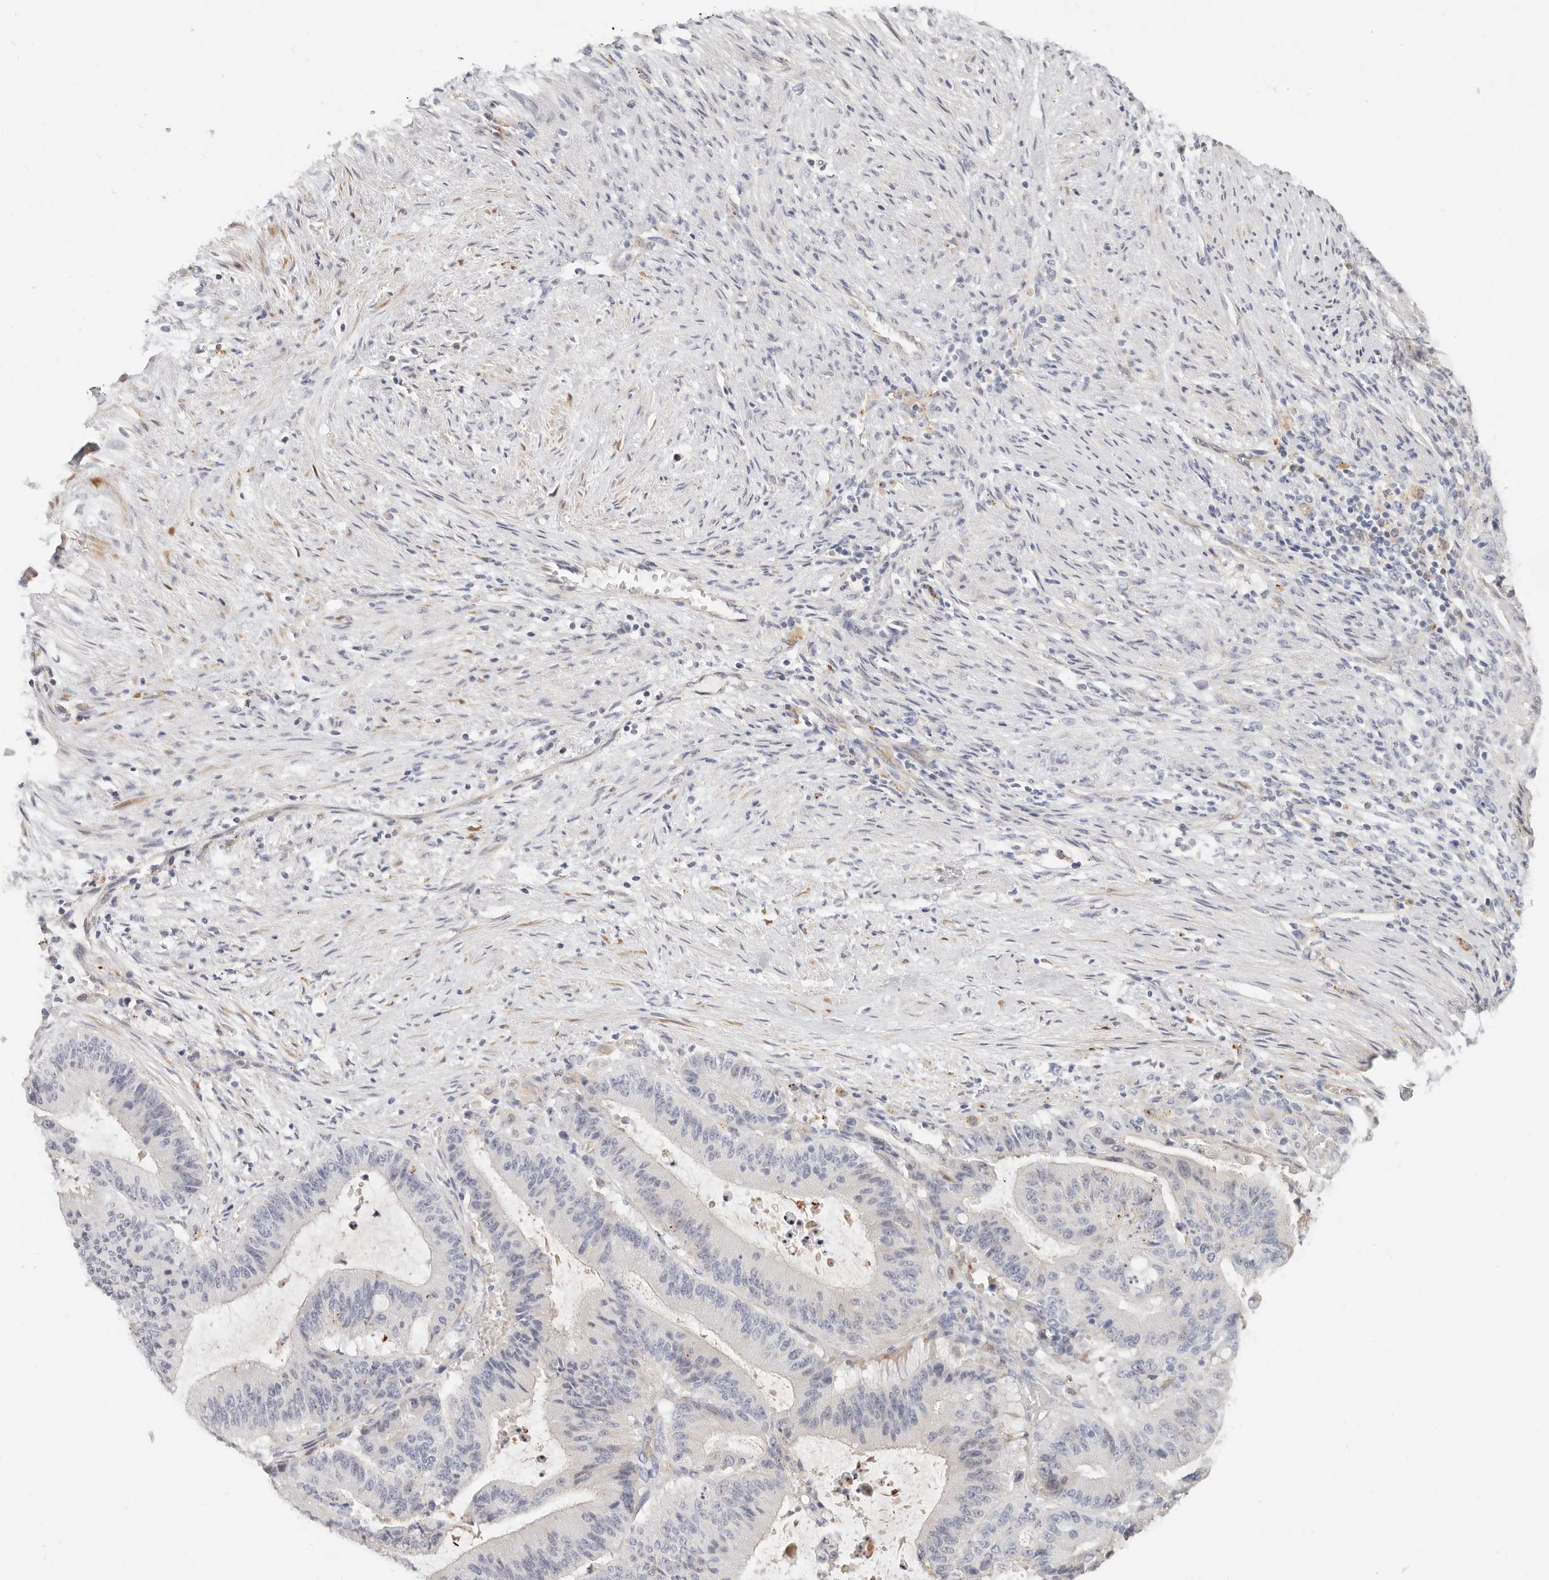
{"staining": {"intensity": "negative", "quantity": "none", "location": "none"}, "tissue": "liver cancer", "cell_type": "Tumor cells", "image_type": "cancer", "snomed": [{"axis": "morphology", "description": "Normal tissue, NOS"}, {"axis": "morphology", "description": "Cholangiocarcinoma"}, {"axis": "topography", "description": "Liver"}, {"axis": "topography", "description": "Peripheral nerve tissue"}], "caption": "There is no significant positivity in tumor cells of liver cancer (cholangiocarcinoma).", "gene": "ZRANB1", "patient": {"sex": "female", "age": 73}}